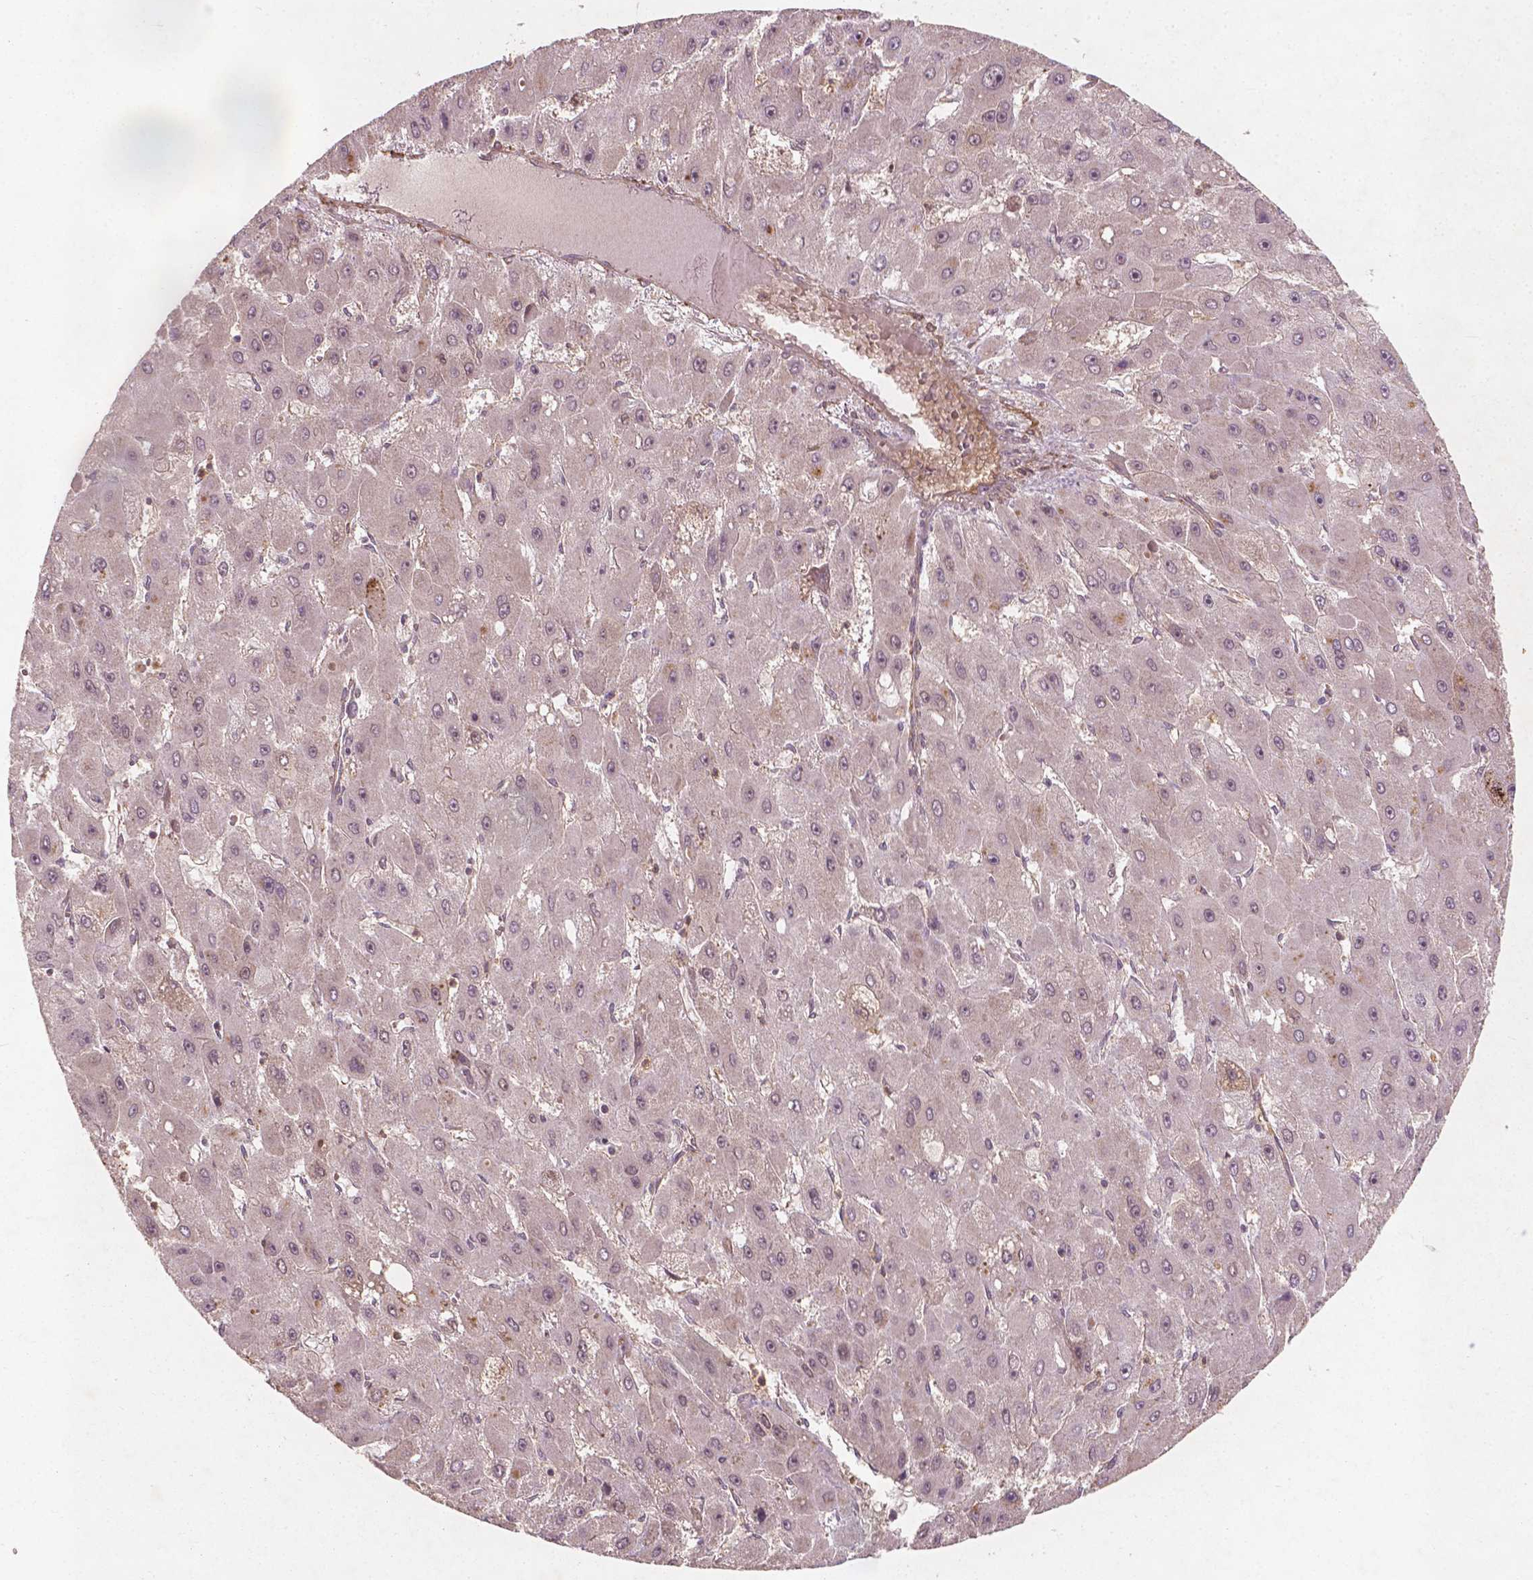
{"staining": {"intensity": "weak", "quantity": "<25%", "location": "cytoplasmic/membranous"}, "tissue": "liver cancer", "cell_type": "Tumor cells", "image_type": "cancer", "snomed": [{"axis": "morphology", "description": "Carcinoma, Hepatocellular, NOS"}, {"axis": "topography", "description": "Liver"}], "caption": "This is a photomicrograph of IHC staining of liver hepatocellular carcinoma, which shows no expression in tumor cells.", "gene": "CYFIP2", "patient": {"sex": "female", "age": 25}}